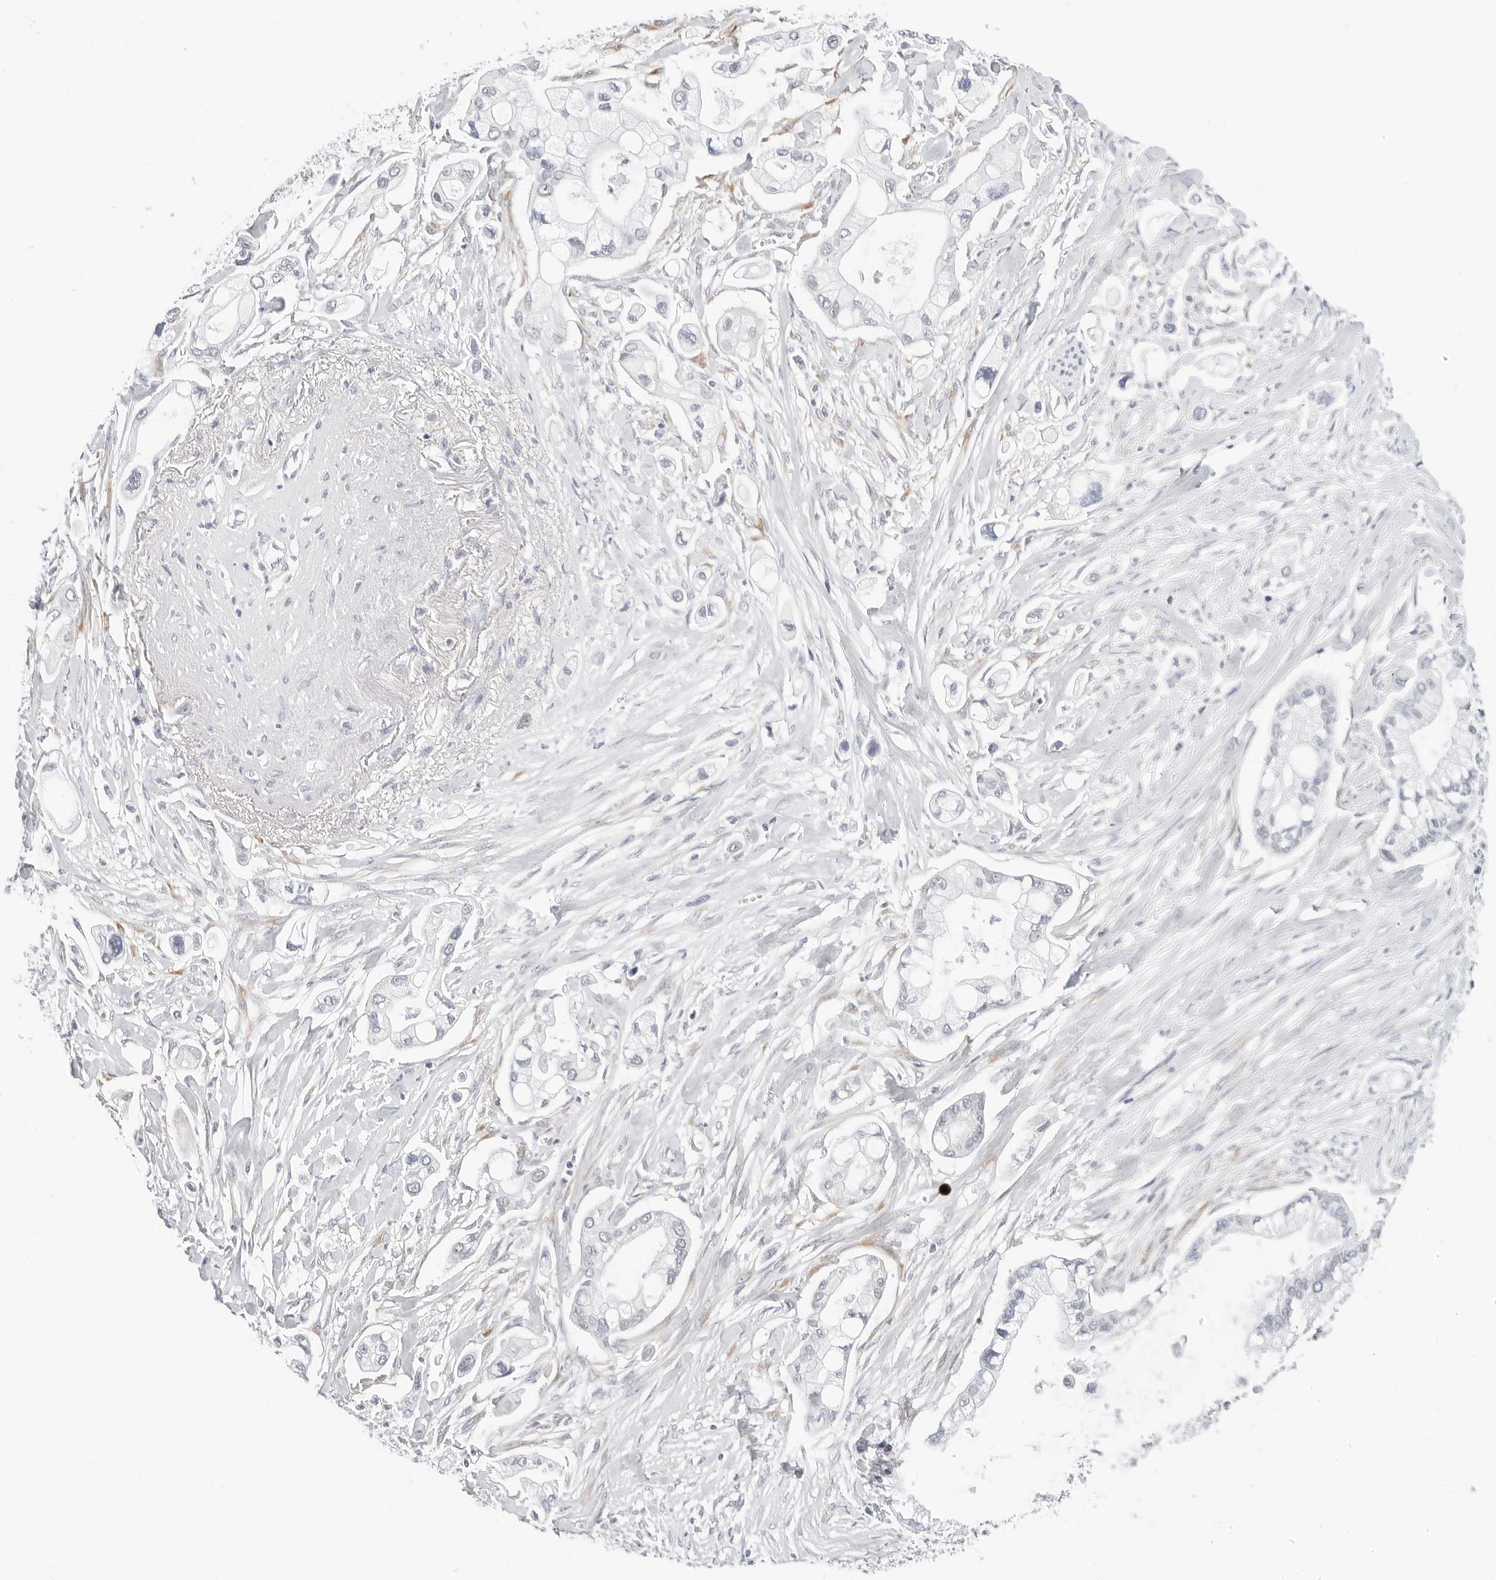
{"staining": {"intensity": "negative", "quantity": "none", "location": "none"}, "tissue": "pancreatic cancer", "cell_type": "Tumor cells", "image_type": "cancer", "snomed": [{"axis": "morphology", "description": "Adenocarcinoma, NOS"}, {"axis": "topography", "description": "Pancreas"}], "caption": "Immunohistochemistry micrograph of neoplastic tissue: pancreatic cancer (adenocarcinoma) stained with DAB shows no significant protein expression in tumor cells.", "gene": "TSEN2", "patient": {"sex": "male", "age": 68}}